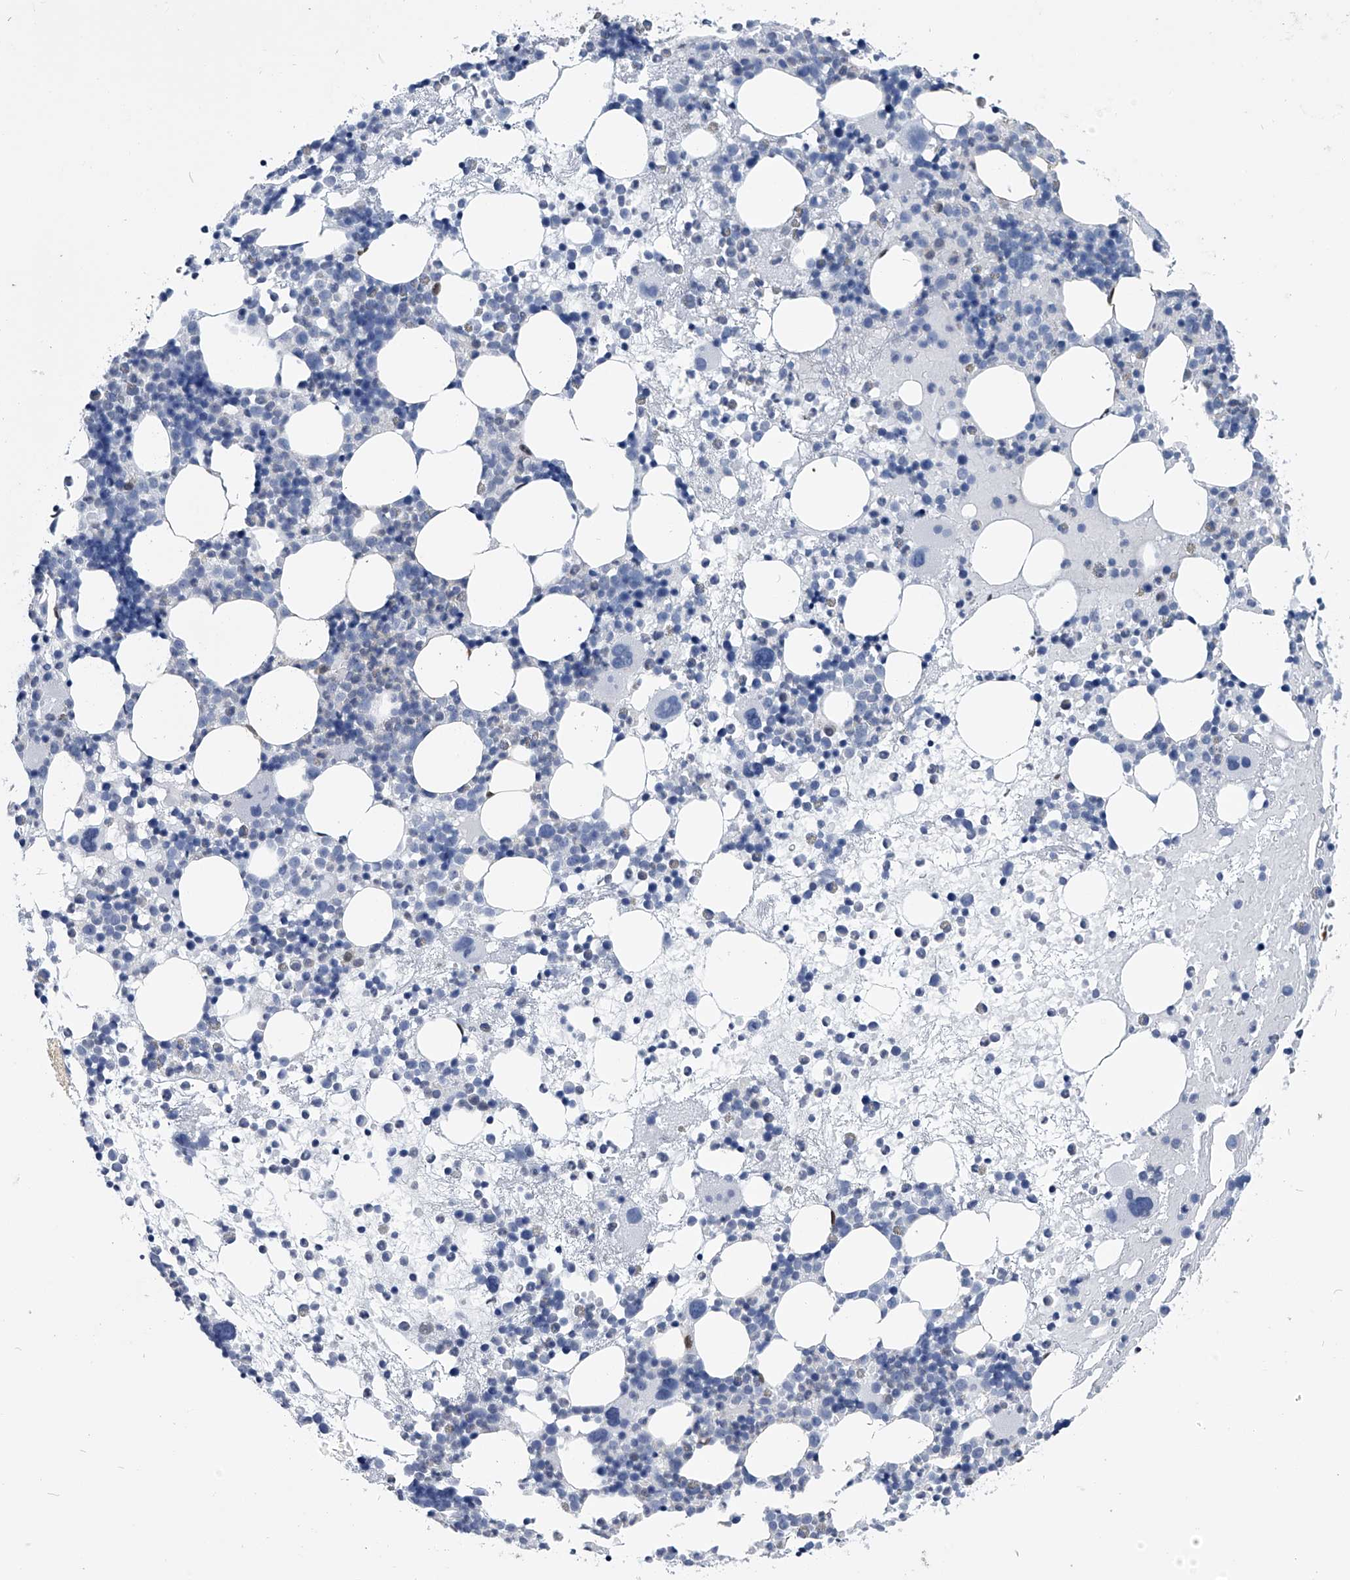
{"staining": {"intensity": "negative", "quantity": "none", "location": "none"}, "tissue": "bone marrow", "cell_type": "Hematopoietic cells", "image_type": "normal", "snomed": [{"axis": "morphology", "description": "Normal tissue, NOS"}, {"axis": "topography", "description": "Bone marrow"}], "caption": "DAB (3,3'-diaminobenzidine) immunohistochemical staining of unremarkable human bone marrow demonstrates no significant expression in hematopoietic cells. (Immunohistochemistry, brightfield microscopy, high magnification).", "gene": "PDXK", "patient": {"sex": "female", "age": 57}}